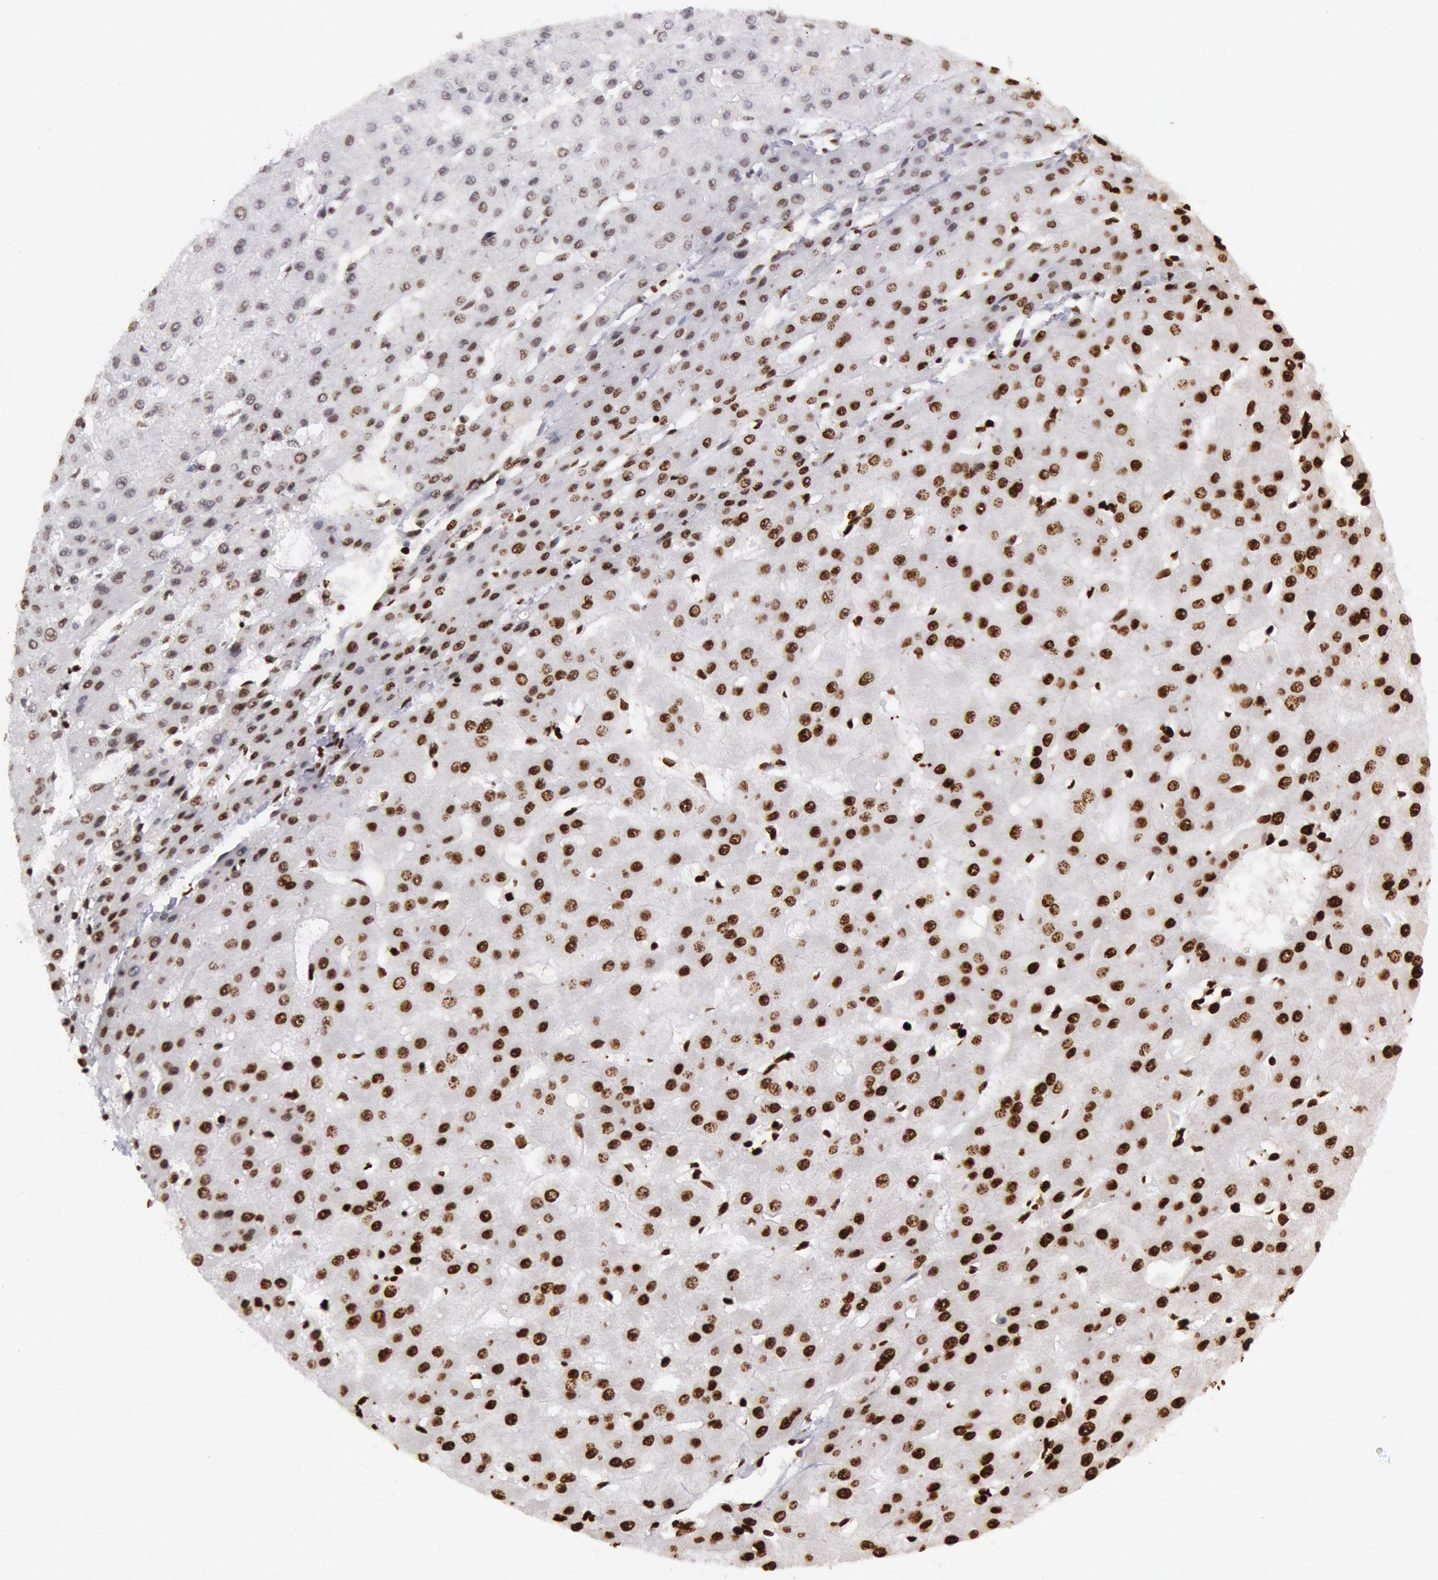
{"staining": {"intensity": "strong", "quantity": ">75%", "location": "nuclear"}, "tissue": "liver cancer", "cell_type": "Tumor cells", "image_type": "cancer", "snomed": [{"axis": "morphology", "description": "Carcinoma, Hepatocellular, NOS"}, {"axis": "topography", "description": "Liver"}], "caption": "Immunohistochemistry image of neoplastic tissue: human liver cancer stained using immunohistochemistry exhibits high levels of strong protein expression localized specifically in the nuclear of tumor cells, appearing as a nuclear brown color.", "gene": "H3-4", "patient": {"sex": "female", "age": 52}}